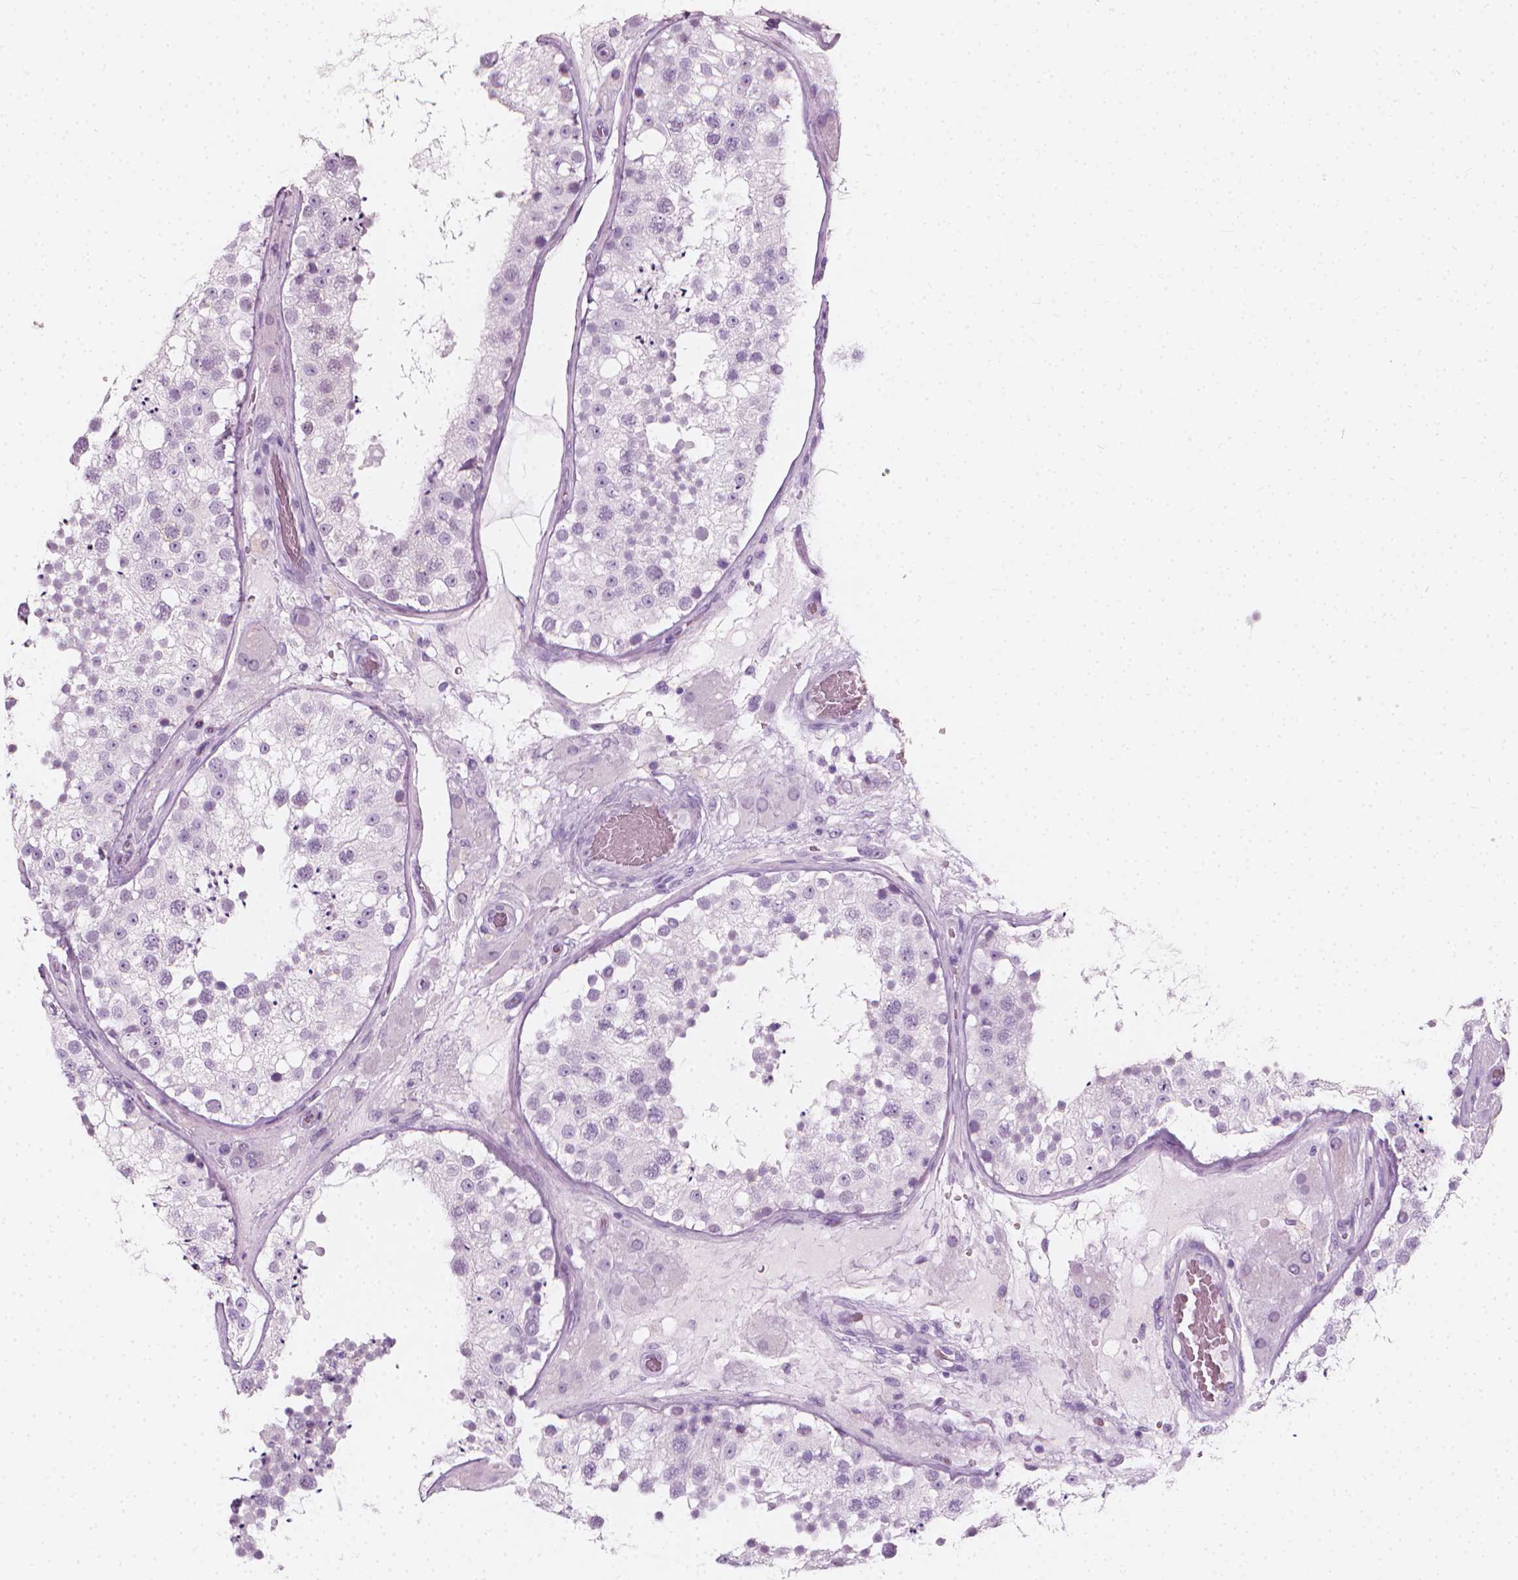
{"staining": {"intensity": "negative", "quantity": "none", "location": "none"}, "tissue": "testis", "cell_type": "Cells in seminiferous ducts", "image_type": "normal", "snomed": [{"axis": "morphology", "description": "Normal tissue, NOS"}, {"axis": "topography", "description": "Testis"}], "caption": "Normal testis was stained to show a protein in brown. There is no significant expression in cells in seminiferous ducts.", "gene": "SCG3", "patient": {"sex": "male", "age": 26}}